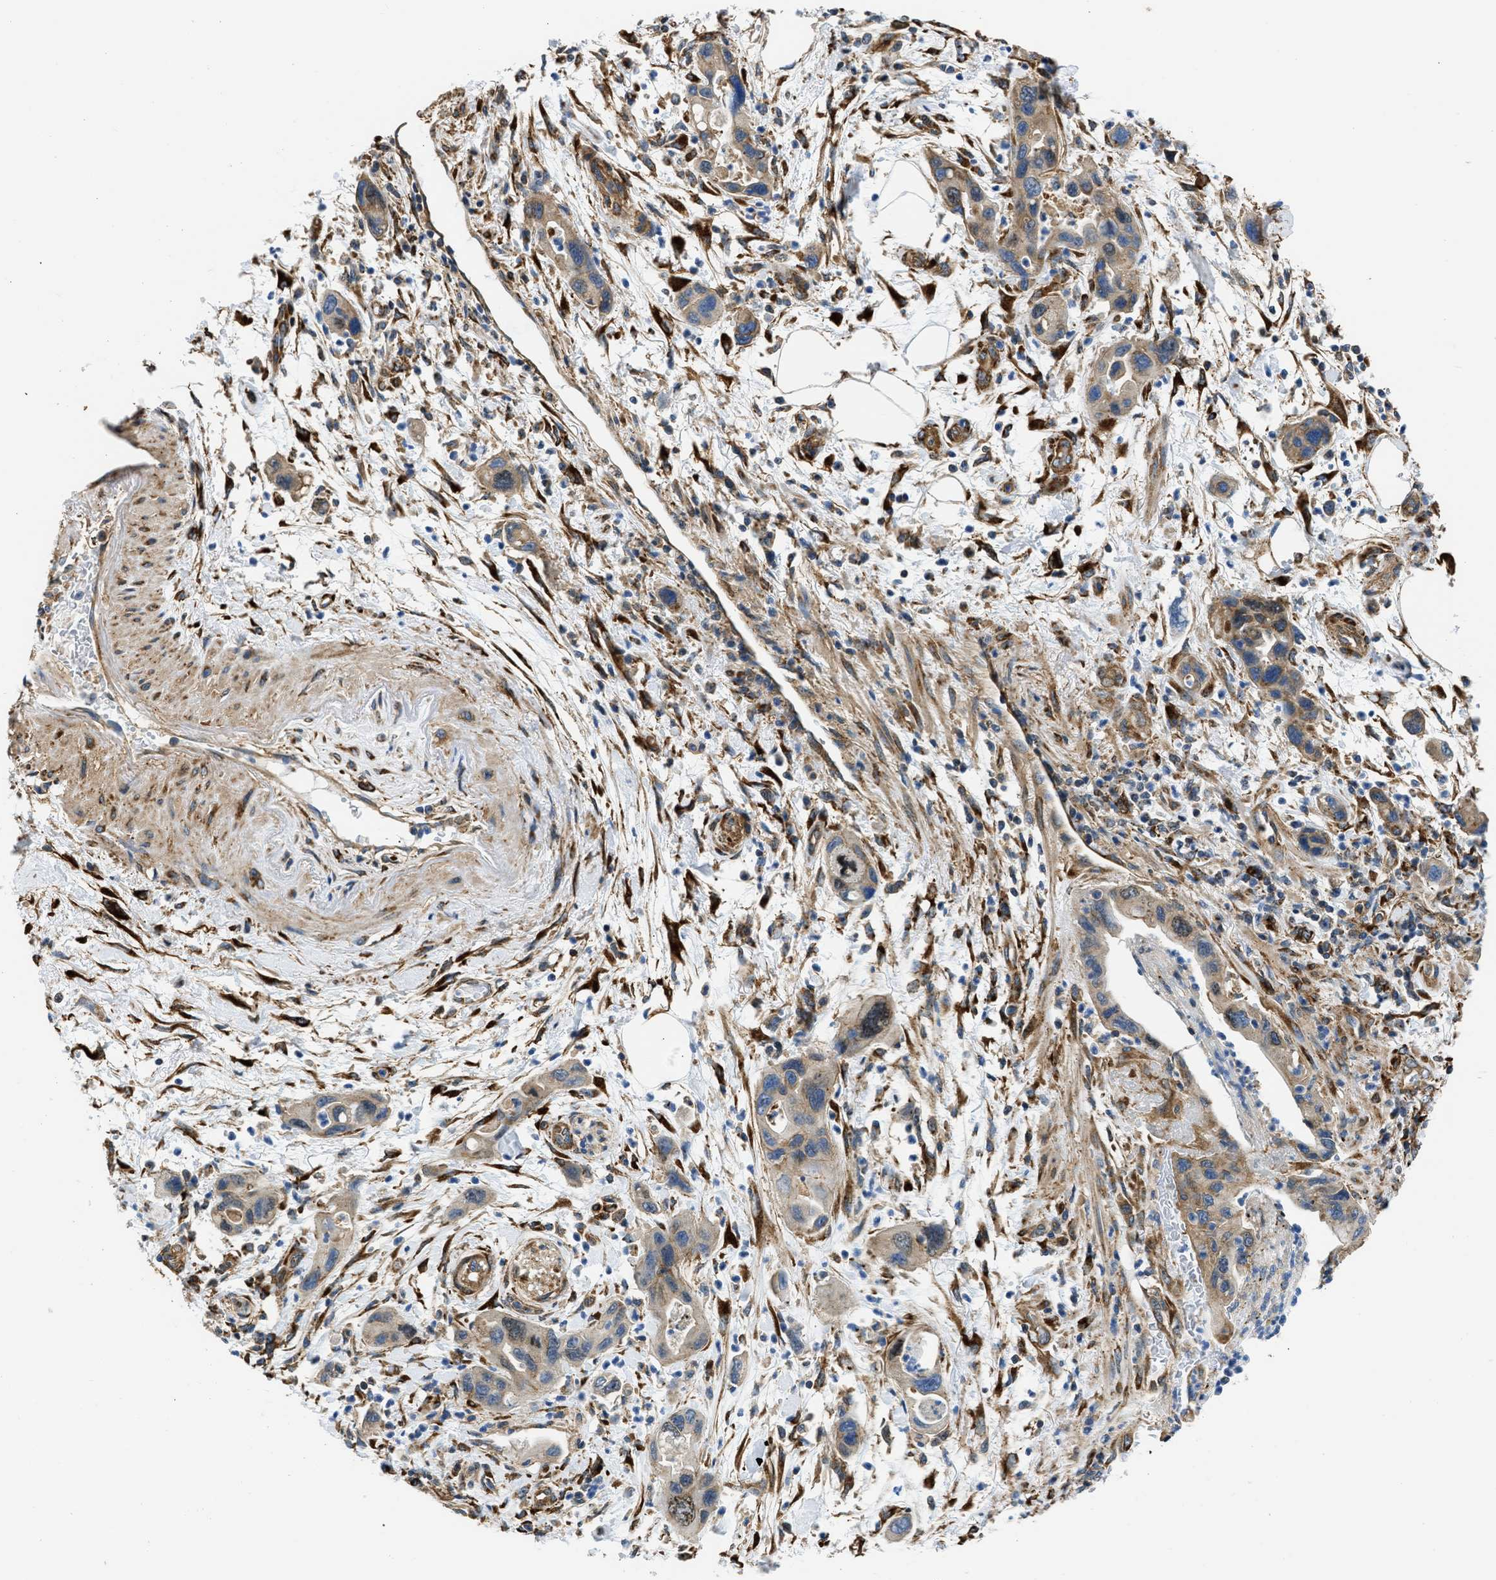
{"staining": {"intensity": "moderate", "quantity": "<25%", "location": "cytoplasmic/membranous"}, "tissue": "pancreatic cancer", "cell_type": "Tumor cells", "image_type": "cancer", "snomed": [{"axis": "morphology", "description": "Normal tissue, NOS"}, {"axis": "morphology", "description": "Adenocarcinoma, NOS"}, {"axis": "topography", "description": "Pancreas"}], "caption": "Protein positivity by IHC demonstrates moderate cytoplasmic/membranous staining in about <25% of tumor cells in adenocarcinoma (pancreatic).", "gene": "SEPTIN2", "patient": {"sex": "female", "age": 71}}